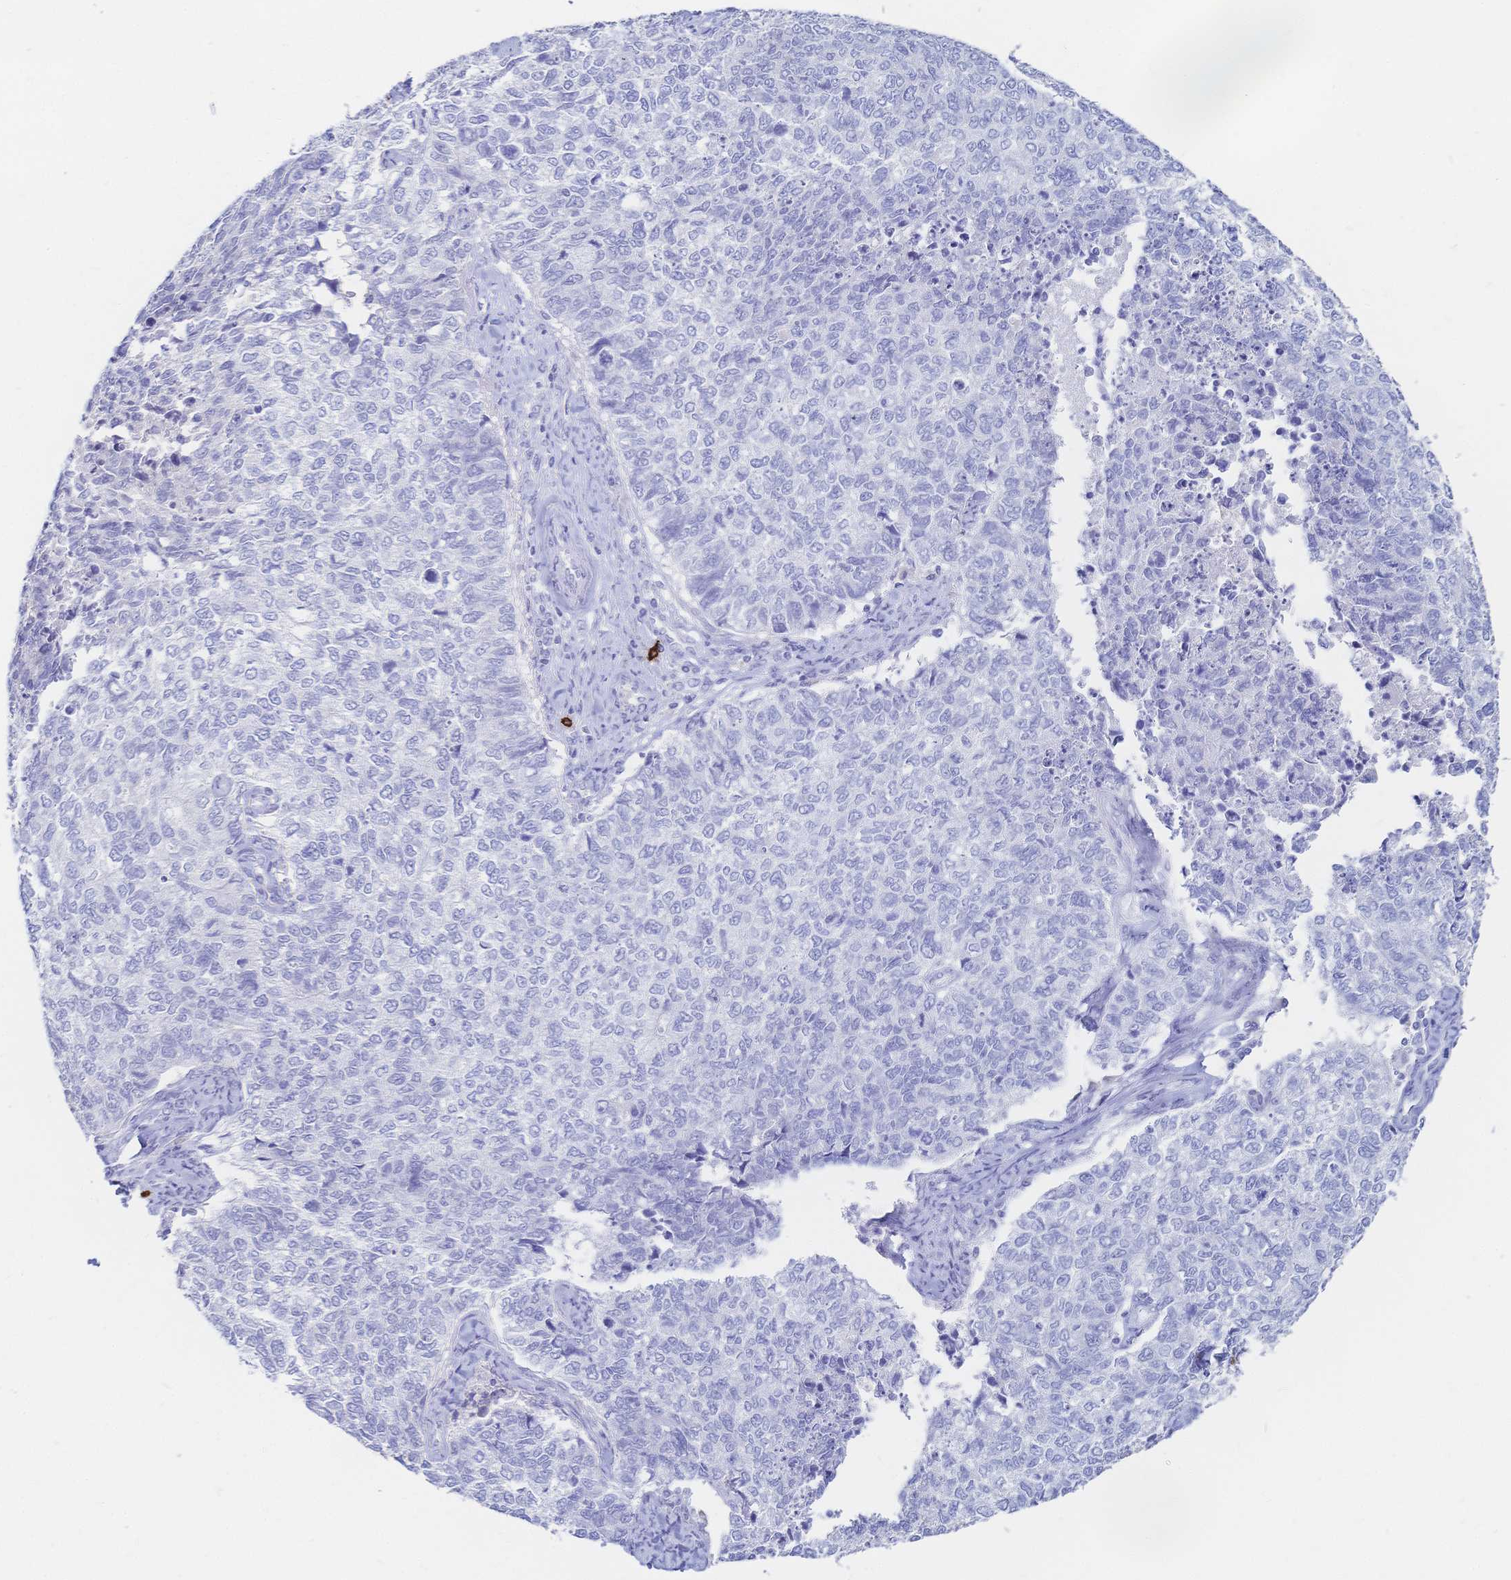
{"staining": {"intensity": "negative", "quantity": "none", "location": "none"}, "tissue": "cervical cancer", "cell_type": "Tumor cells", "image_type": "cancer", "snomed": [{"axis": "morphology", "description": "Adenocarcinoma, NOS"}, {"axis": "topography", "description": "Cervix"}], "caption": "IHC of adenocarcinoma (cervical) displays no expression in tumor cells. (IHC, brightfield microscopy, high magnification).", "gene": "IL2RB", "patient": {"sex": "female", "age": 63}}